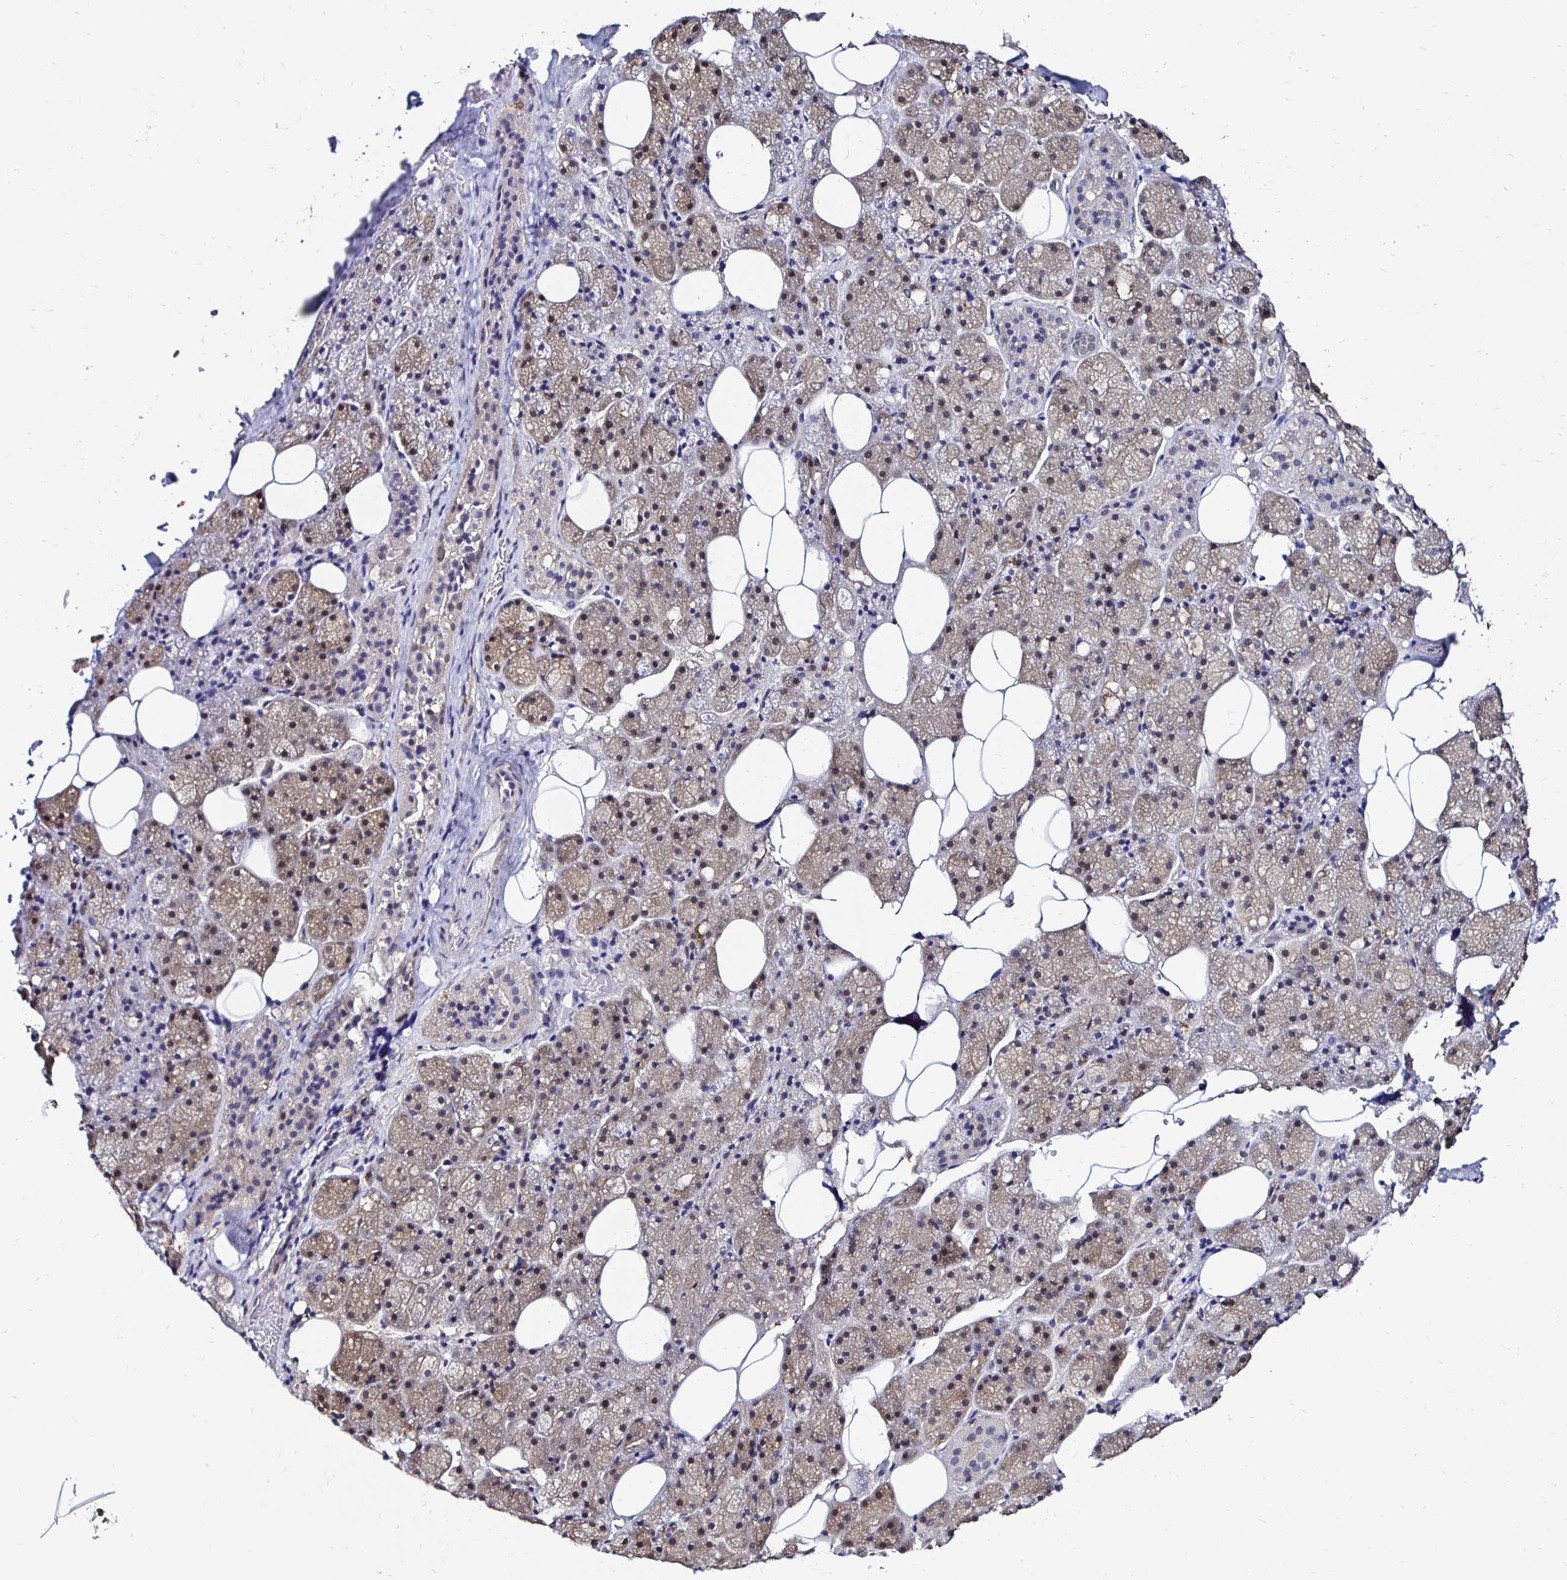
{"staining": {"intensity": "moderate", "quantity": "25%-75%", "location": "cytoplasmic/membranous,nuclear"}, "tissue": "salivary gland", "cell_type": "Glandular cells", "image_type": "normal", "snomed": [{"axis": "morphology", "description": "Normal tissue, NOS"}, {"axis": "topography", "description": "Salivary gland"}, {"axis": "topography", "description": "Peripheral nerve tissue"}], "caption": "Immunohistochemical staining of benign human salivary gland displays medium levels of moderate cytoplasmic/membranous,nuclear expression in about 25%-75% of glandular cells. (Stains: DAB (3,3'-diaminobenzidine) in brown, nuclei in blue, Microscopy: brightfield microscopy at high magnification).", "gene": "TXN", "patient": {"sex": "male", "age": 38}}